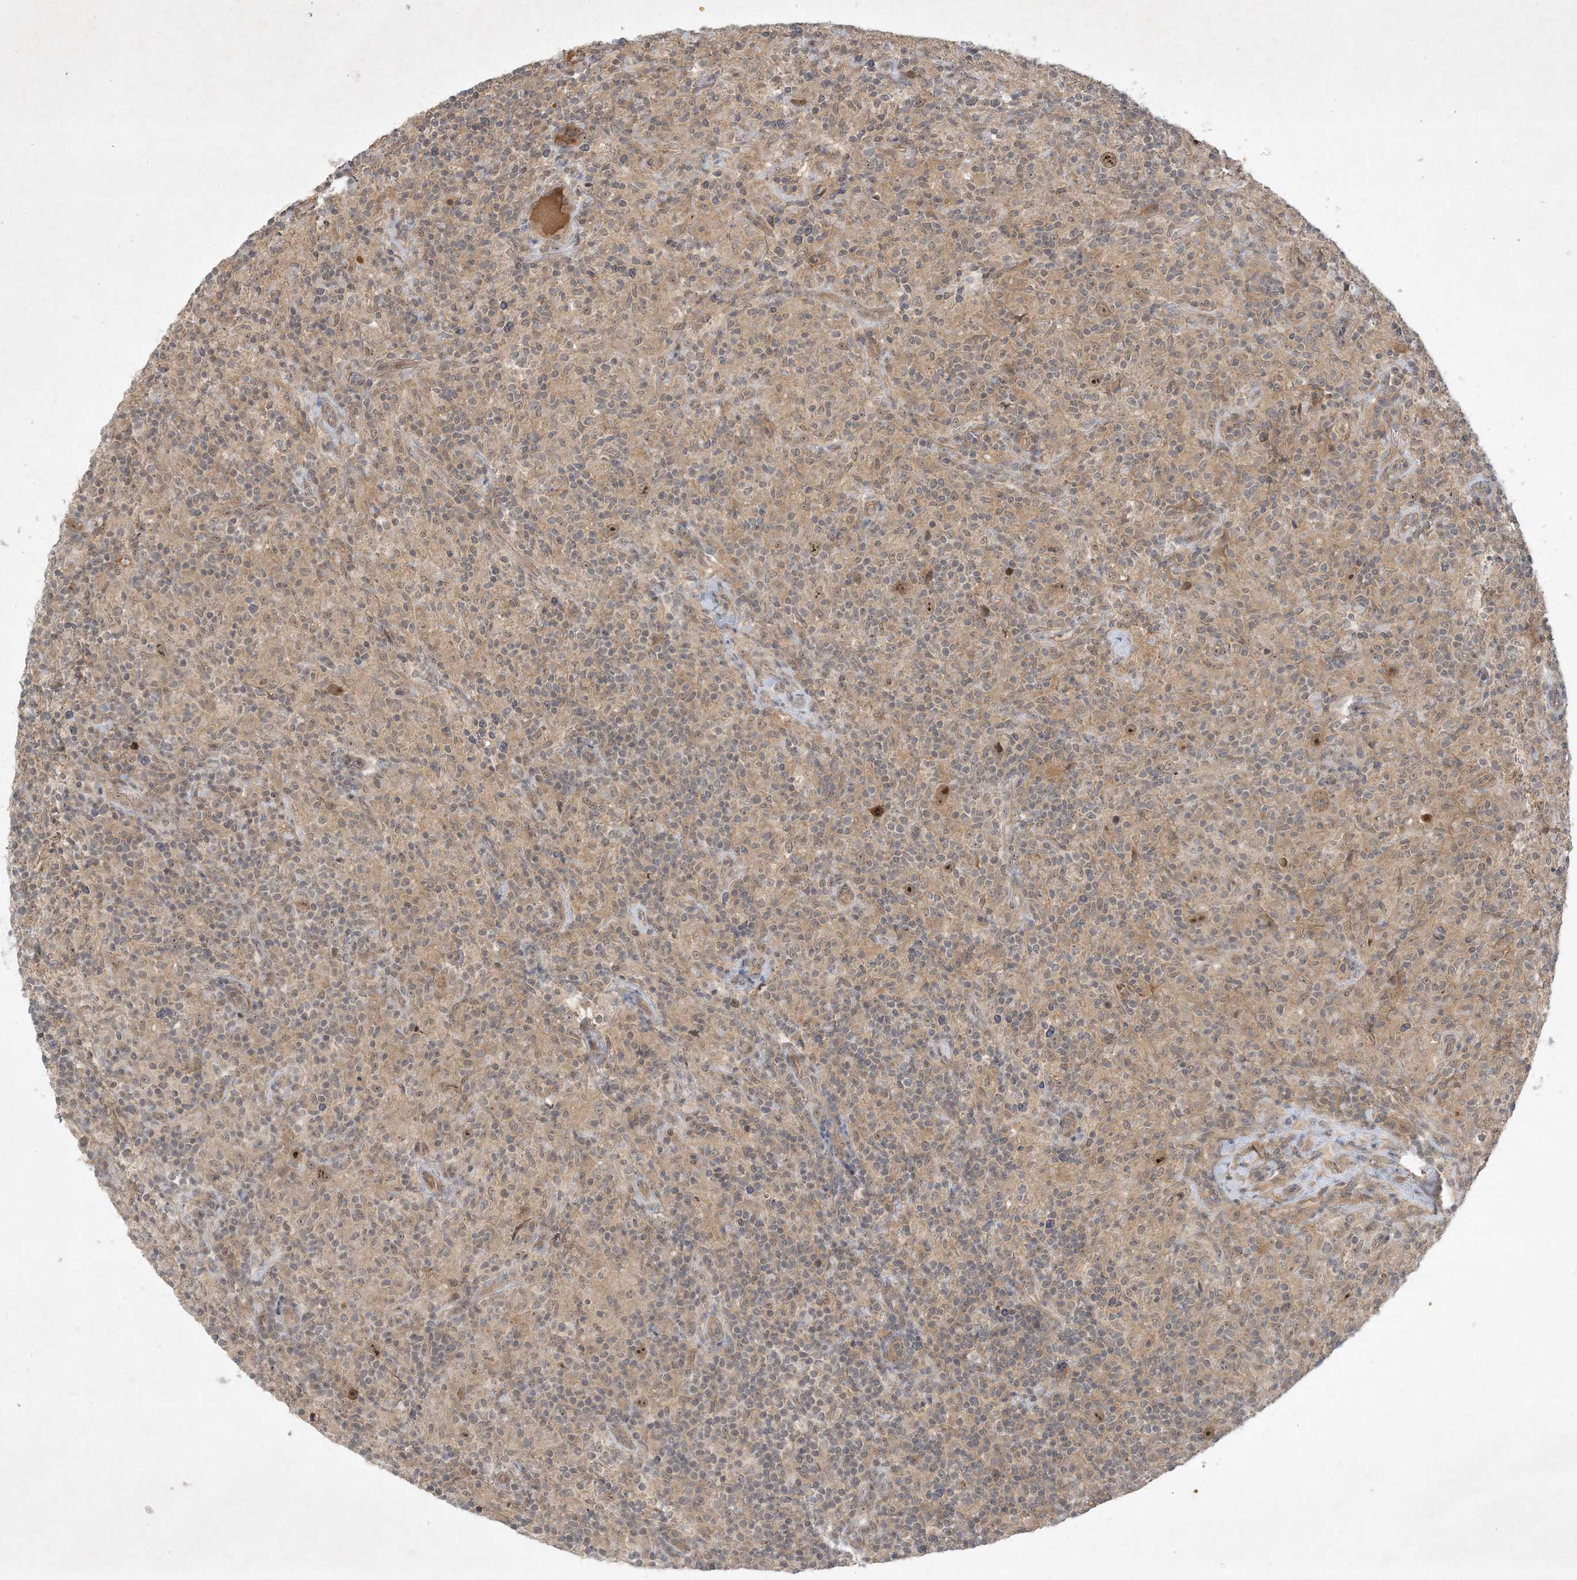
{"staining": {"intensity": "moderate", "quantity": ">75%", "location": "nuclear"}, "tissue": "lymphoma", "cell_type": "Tumor cells", "image_type": "cancer", "snomed": [{"axis": "morphology", "description": "Hodgkin's disease, NOS"}, {"axis": "topography", "description": "Lymph node"}], "caption": "Protein expression analysis of Hodgkin's disease shows moderate nuclear staining in about >75% of tumor cells. The protein is shown in brown color, while the nuclei are stained blue.", "gene": "ZCCHC4", "patient": {"sex": "male", "age": 70}}